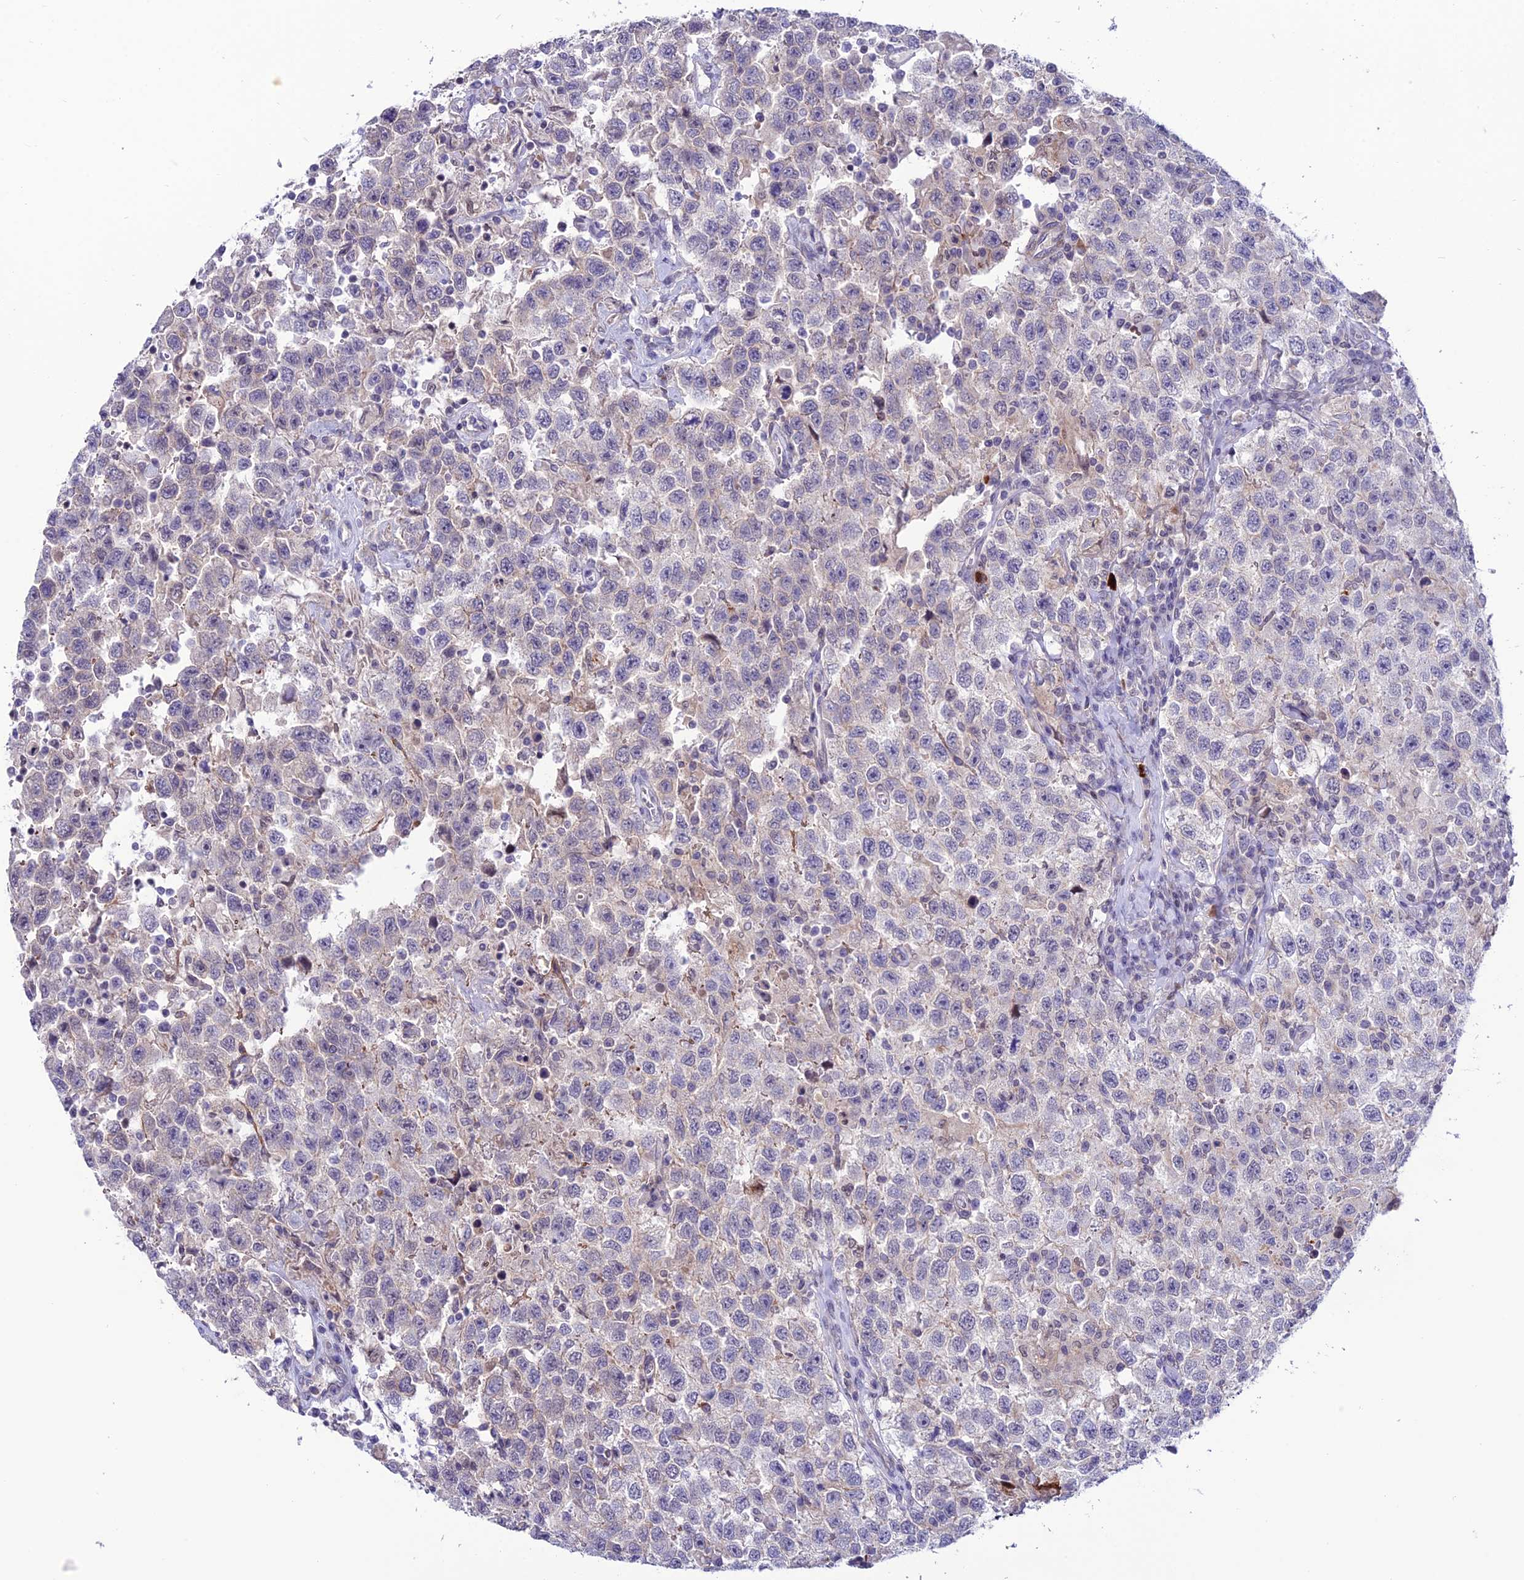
{"staining": {"intensity": "negative", "quantity": "none", "location": "none"}, "tissue": "testis cancer", "cell_type": "Tumor cells", "image_type": "cancer", "snomed": [{"axis": "morphology", "description": "Seminoma, NOS"}, {"axis": "topography", "description": "Testis"}], "caption": "A histopathology image of human testis seminoma is negative for staining in tumor cells.", "gene": "COL6A6", "patient": {"sex": "male", "age": 41}}